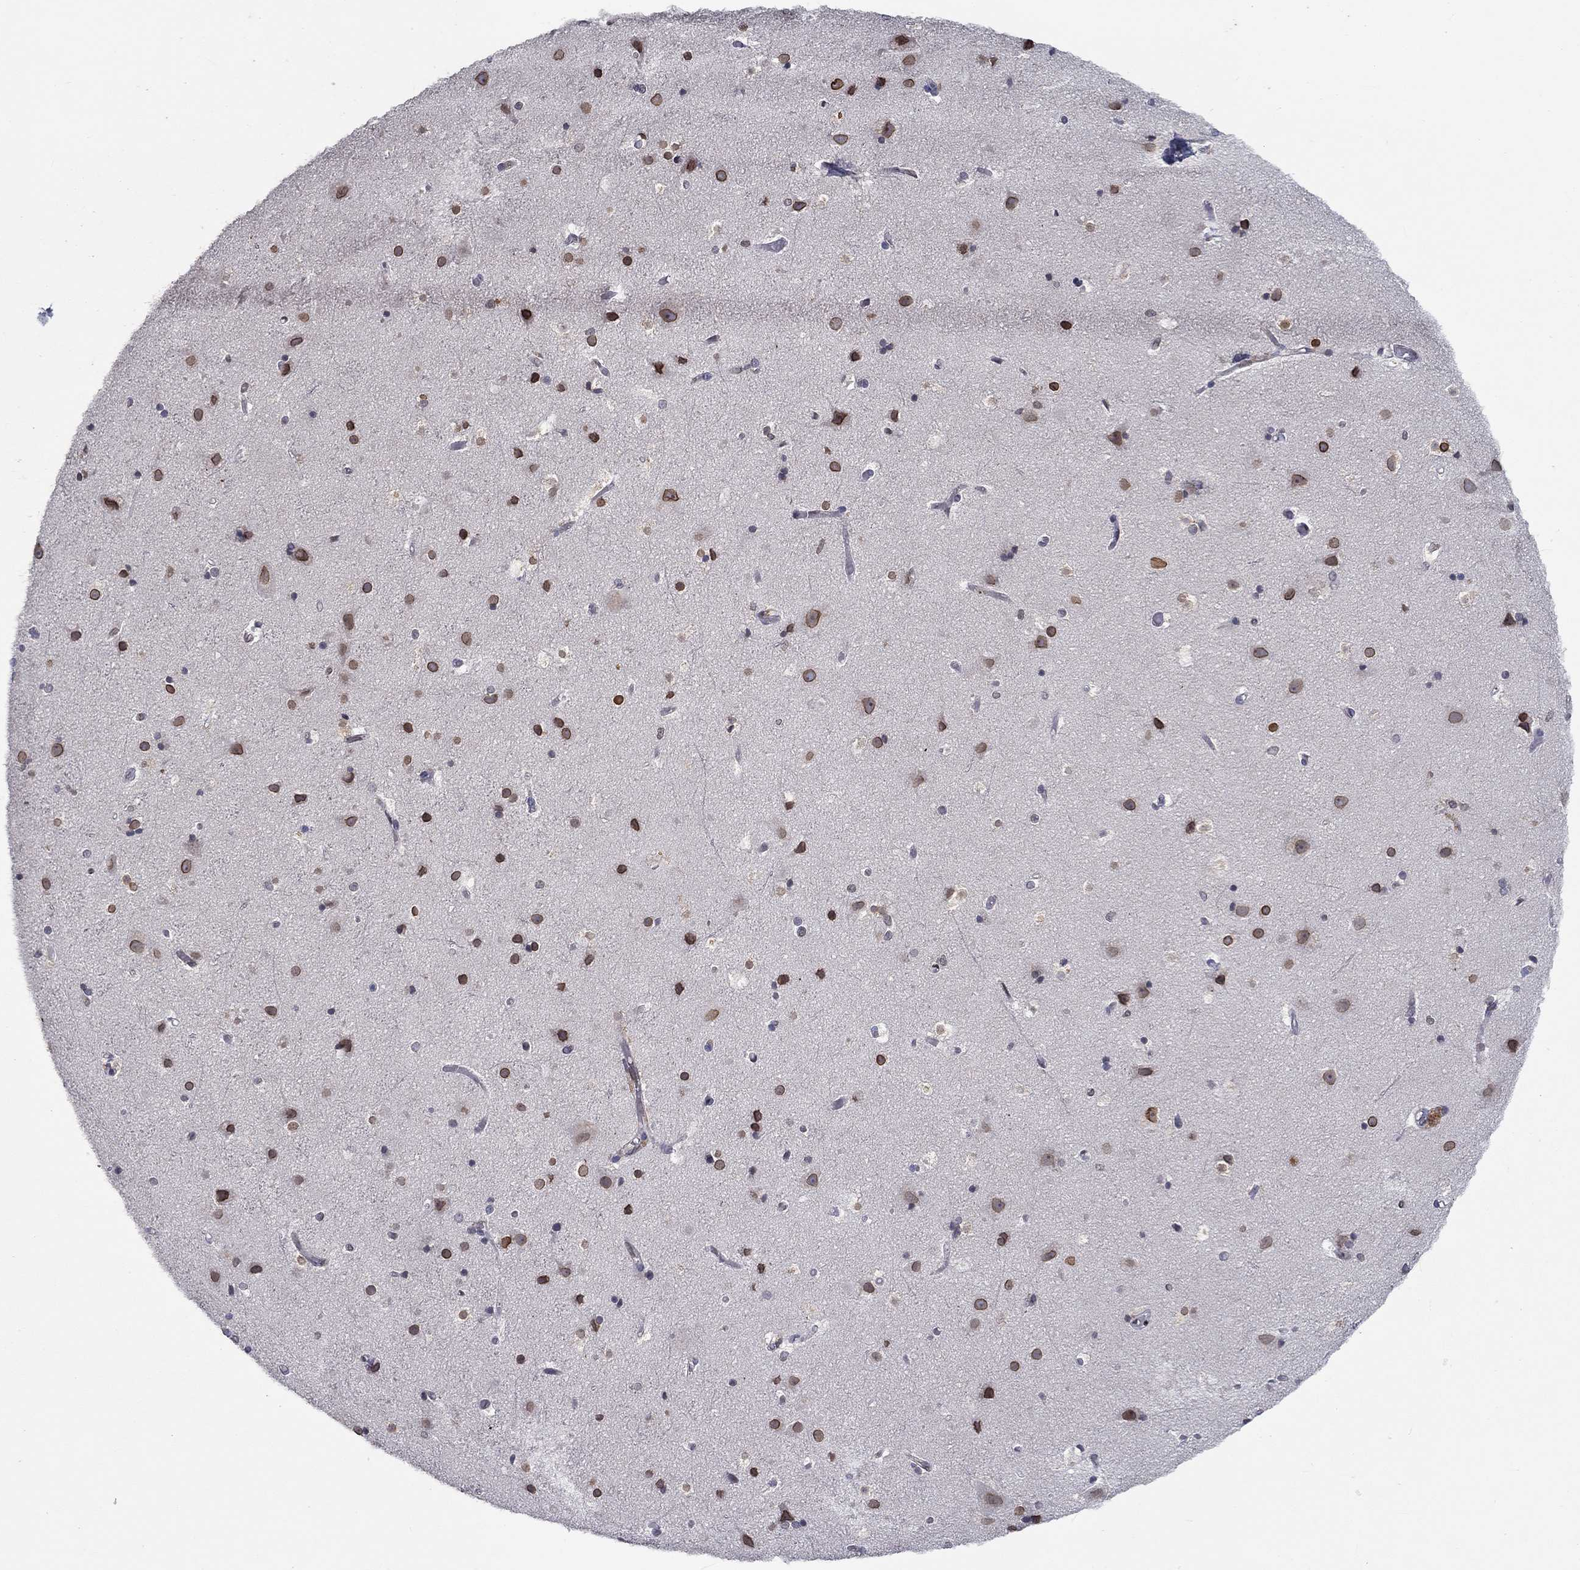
{"staining": {"intensity": "negative", "quantity": "none", "location": "none"}, "tissue": "cerebral cortex", "cell_type": "Endothelial cells", "image_type": "normal", "snomed": [{"axis": "morphology", "description": "Normal tissue, NOS"}, {"axis": "topography", "description": "Cerebral cortex"}], "caption": "Immunohistochemistry of benign human cerebral cortex shows no expression in endothelial cells. Nuclei are stained in blue.", "gene": "CETN3", "patient": {"sex": "female", "age": 52}}